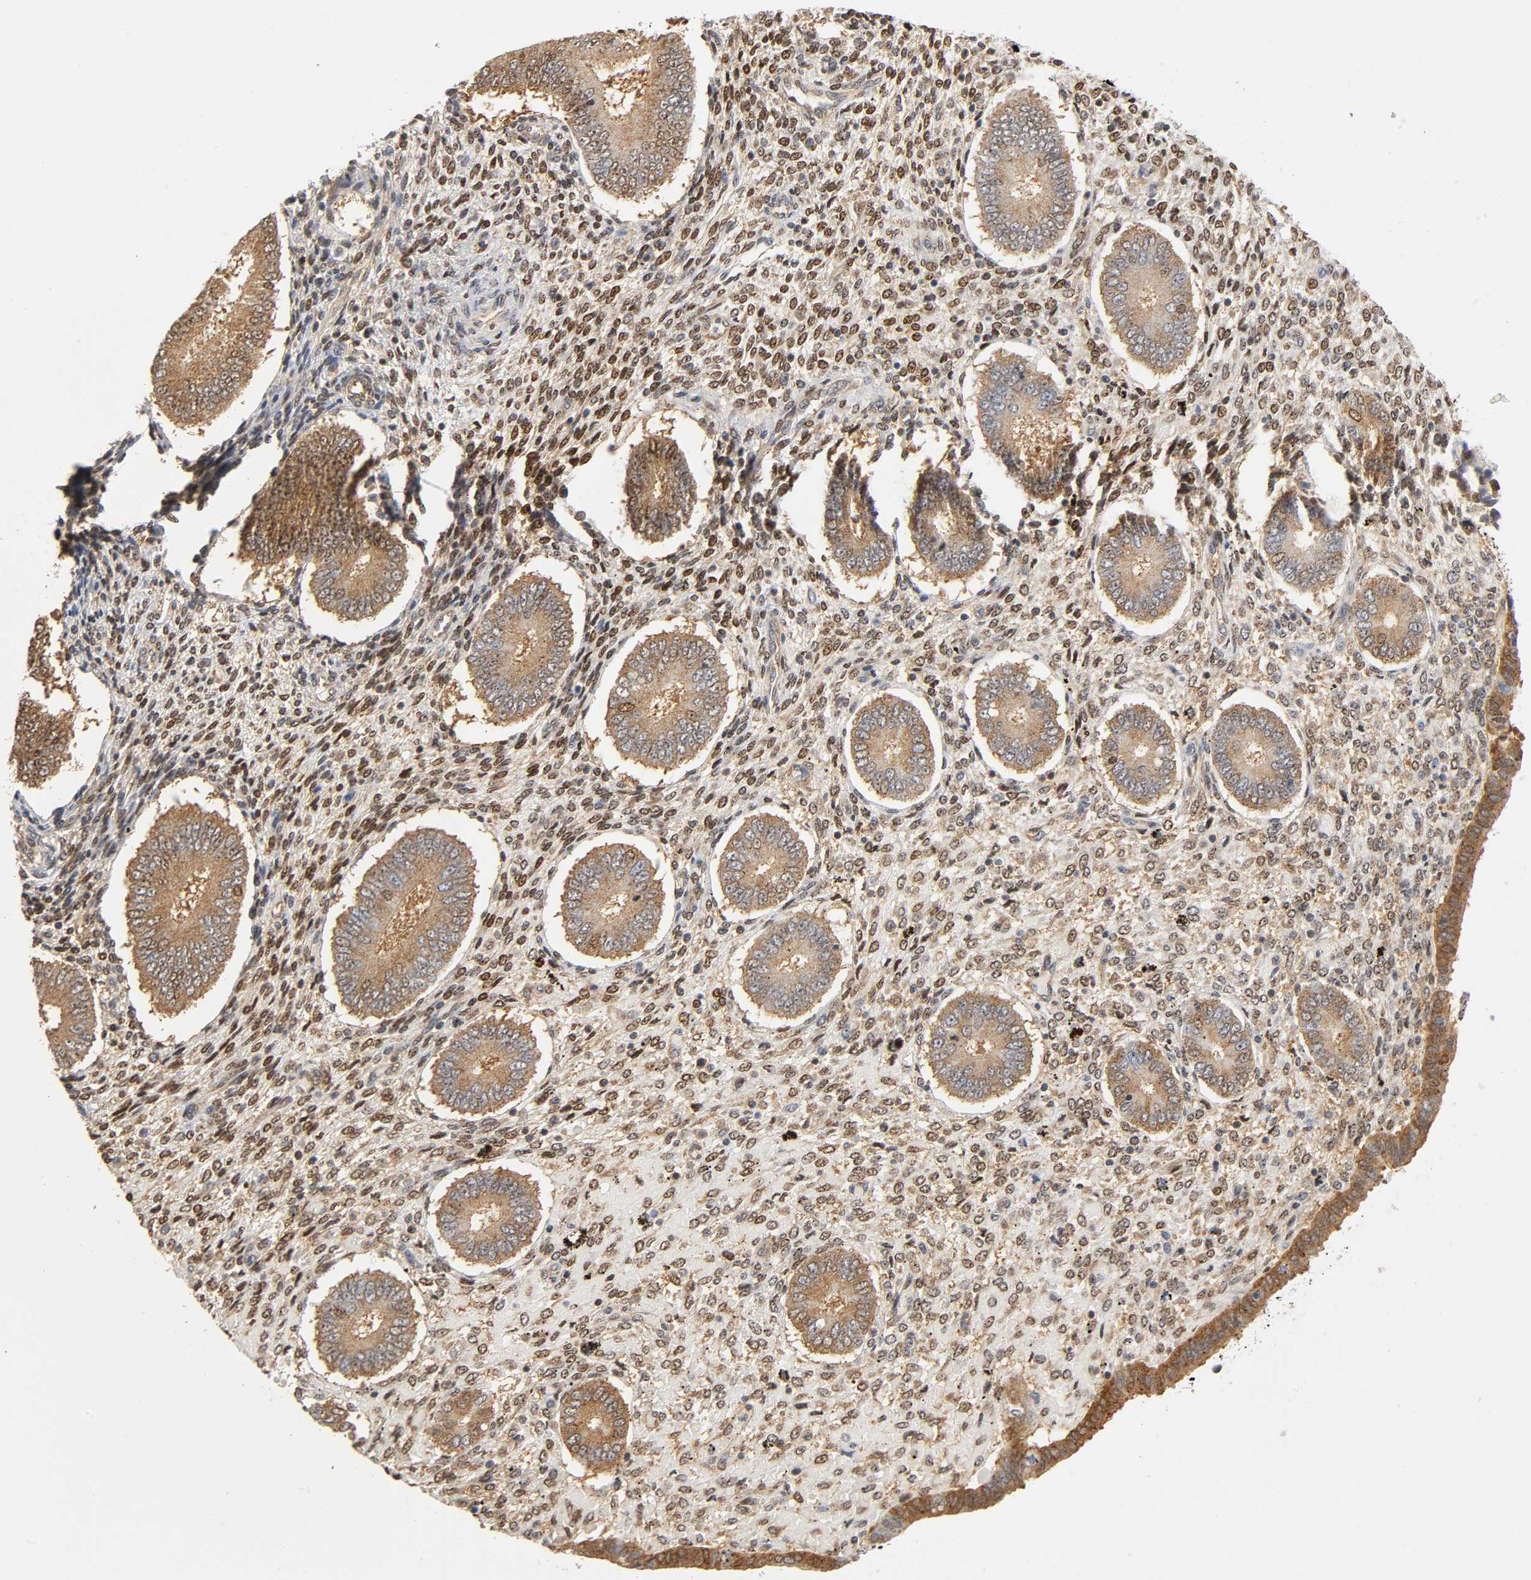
{"staining": {"intensity": "strong", "quantity": ">75%", "location": "nuclear"}, "tissue": "endometrium", "cell_type": "Cells in endometrial stroma", "image_type": "normal", "snomed": [{"axis": "morphology", "description": "Normal tissue, NOS"}, {"axis": "topography", "description": "Endometrium"}], "caption": "Human endometrium stained with a protein marker demonstrates strong staining in cells in endometrial stroma.", "gene": "PAFAH1B1", "patient": {"sex": "female", "age": 42}}